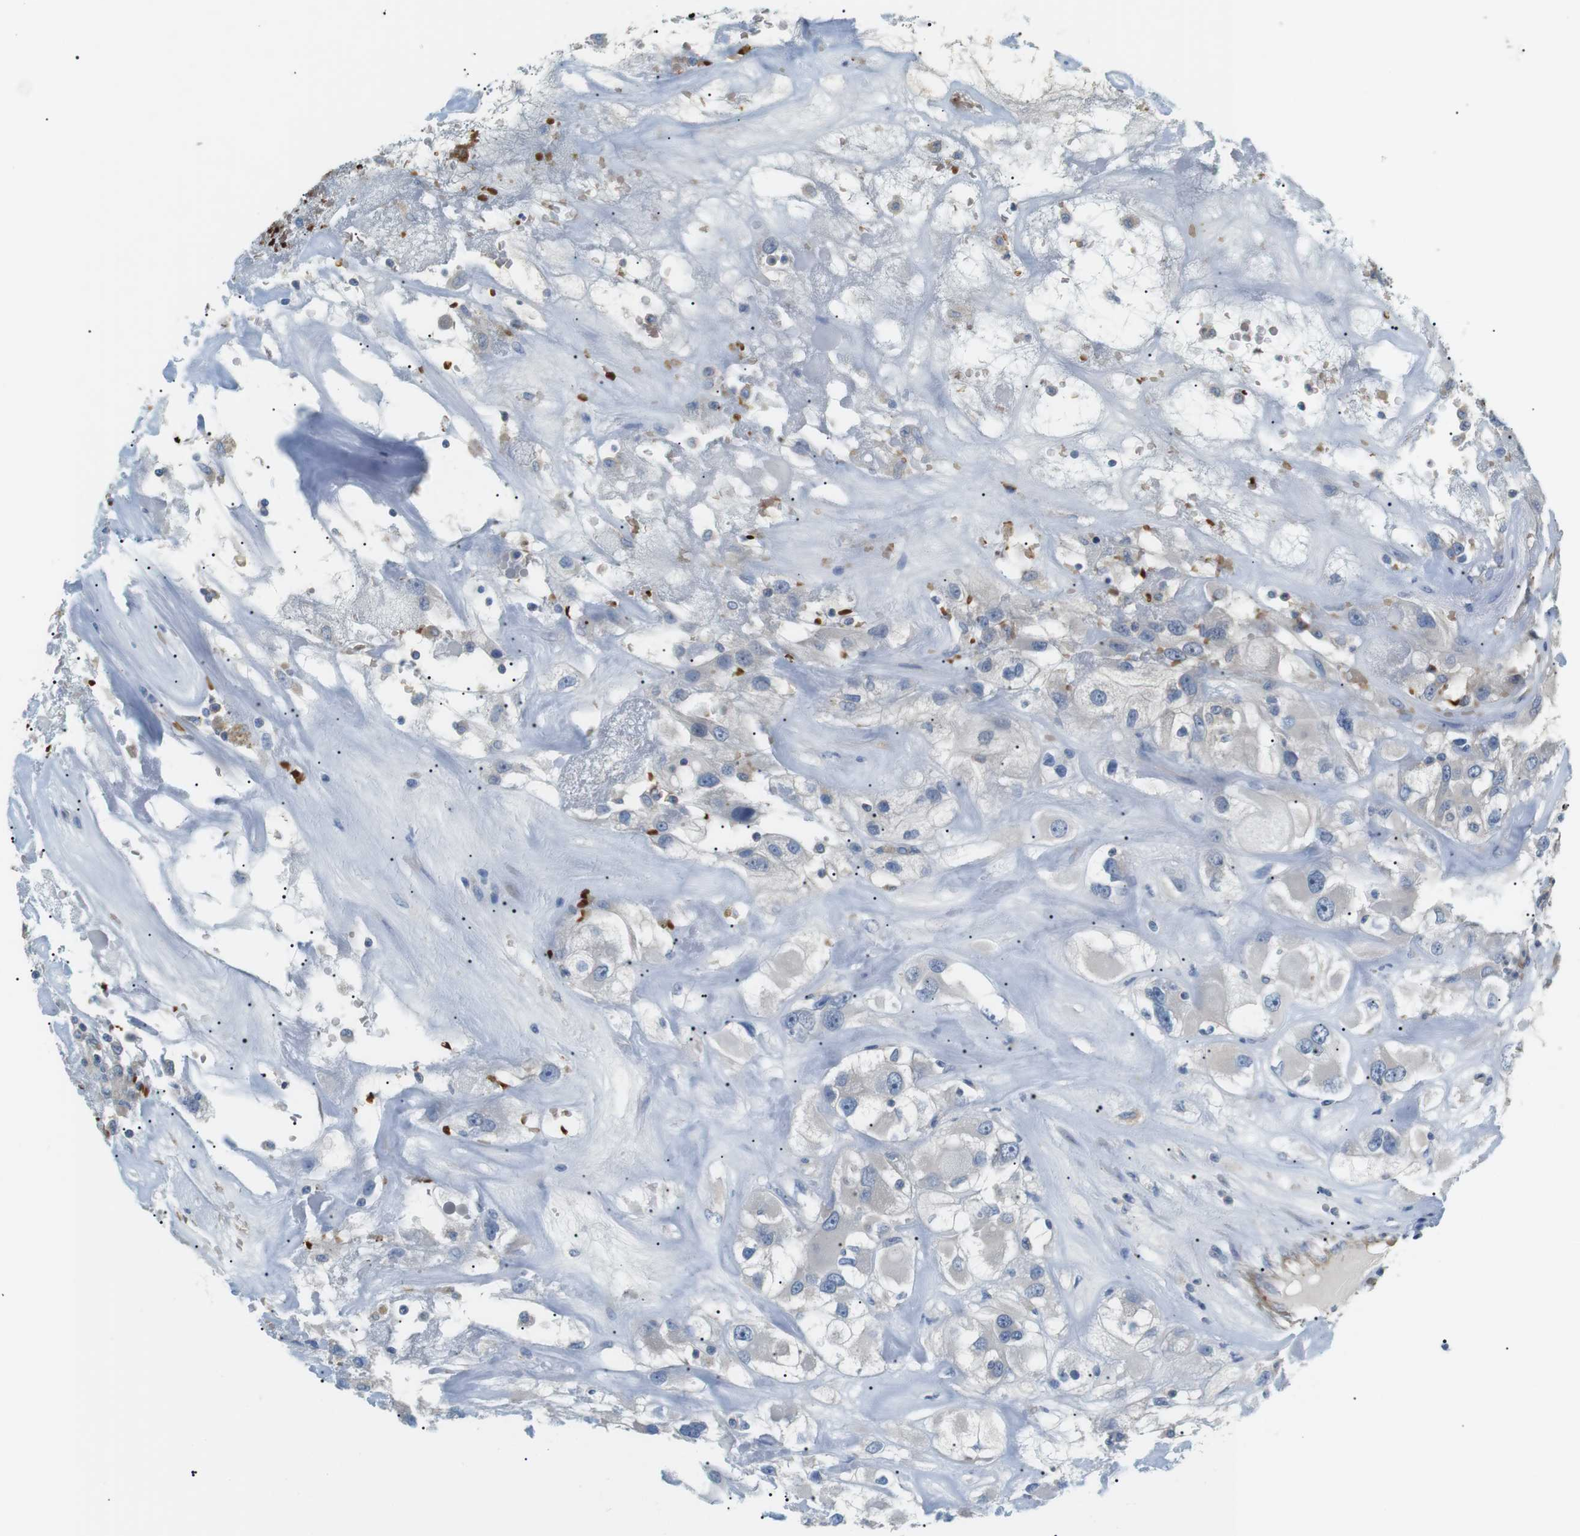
{"staining": {"intensity": "negative", "quantity": "none", "location": "none"}, "tissue": "renal cancer", "cell_type": "Tumor cells", "image_type": "cancer", "snomed": [{"axis": "morphology", "description": "Adenocarcinoma, NOS"}, {"axis": "topography", "description": "Kidney"}], "caption": "Tumor cells are negative for protein expression in human renal cancer (adenocarcinoma).", "gene": "ADCY10", "patient": {"sex": "female", "age": 52}}